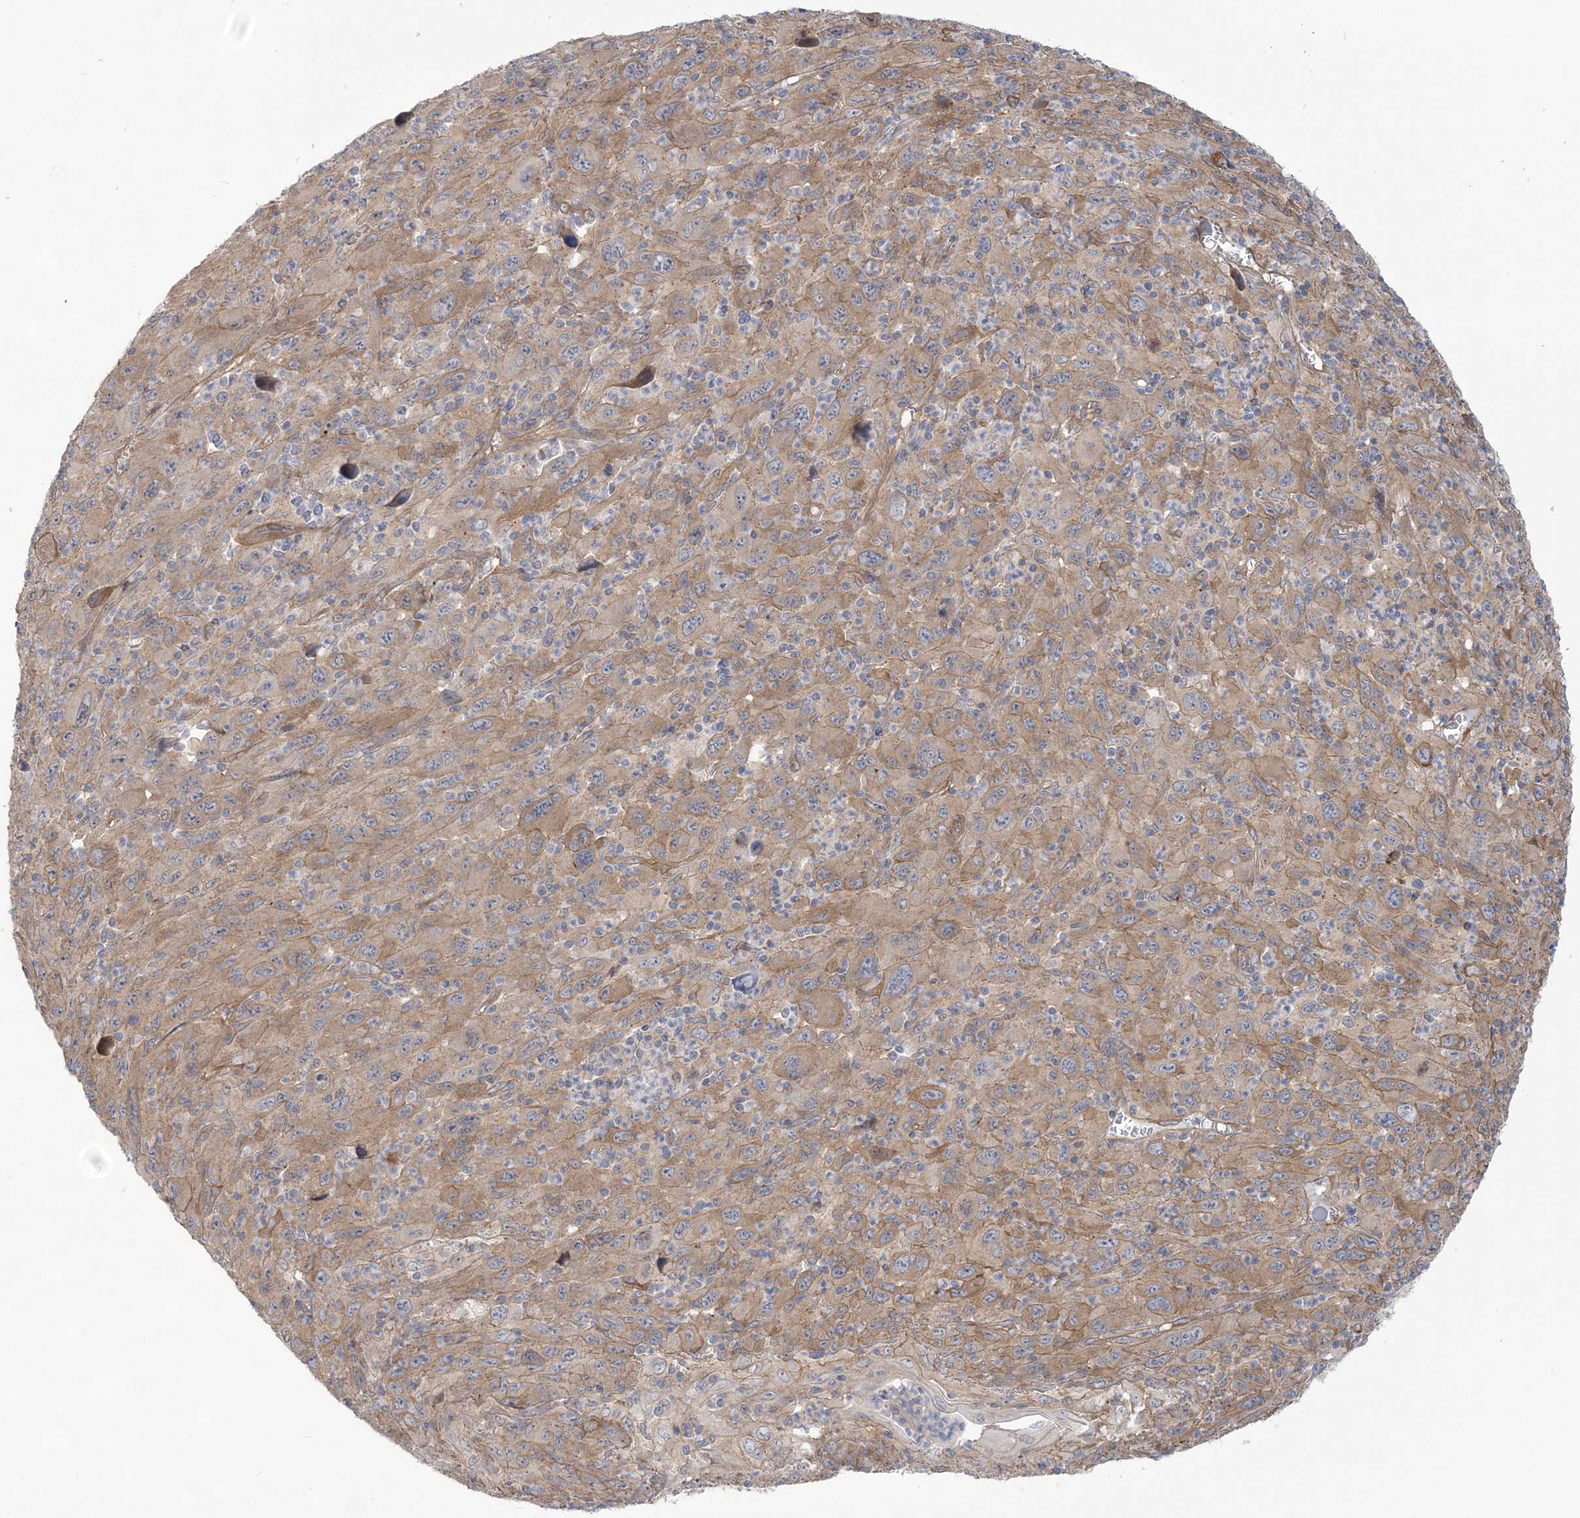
{"staining": {"intensity": "weak", "quantity": "25%-75%", "location": "cytoplasmic/membranous"}, "tissue": "melanoma", "cell_type": "Tumor cells", "image_type": "cancer", "snomed": [{"axis": "morphology", "description": "Malignant melanoma, Metastatic site"}, {"axis": "topography", "description": "Skin"}], "caption": "There is low levels of weak cytoplasmic/membranous staining in tumor cells of melanoma, as demonstrated by immunohistochemical staining (brown color).", "gene": "RAI14", "patient": {"sex": "female", "age": 56}}